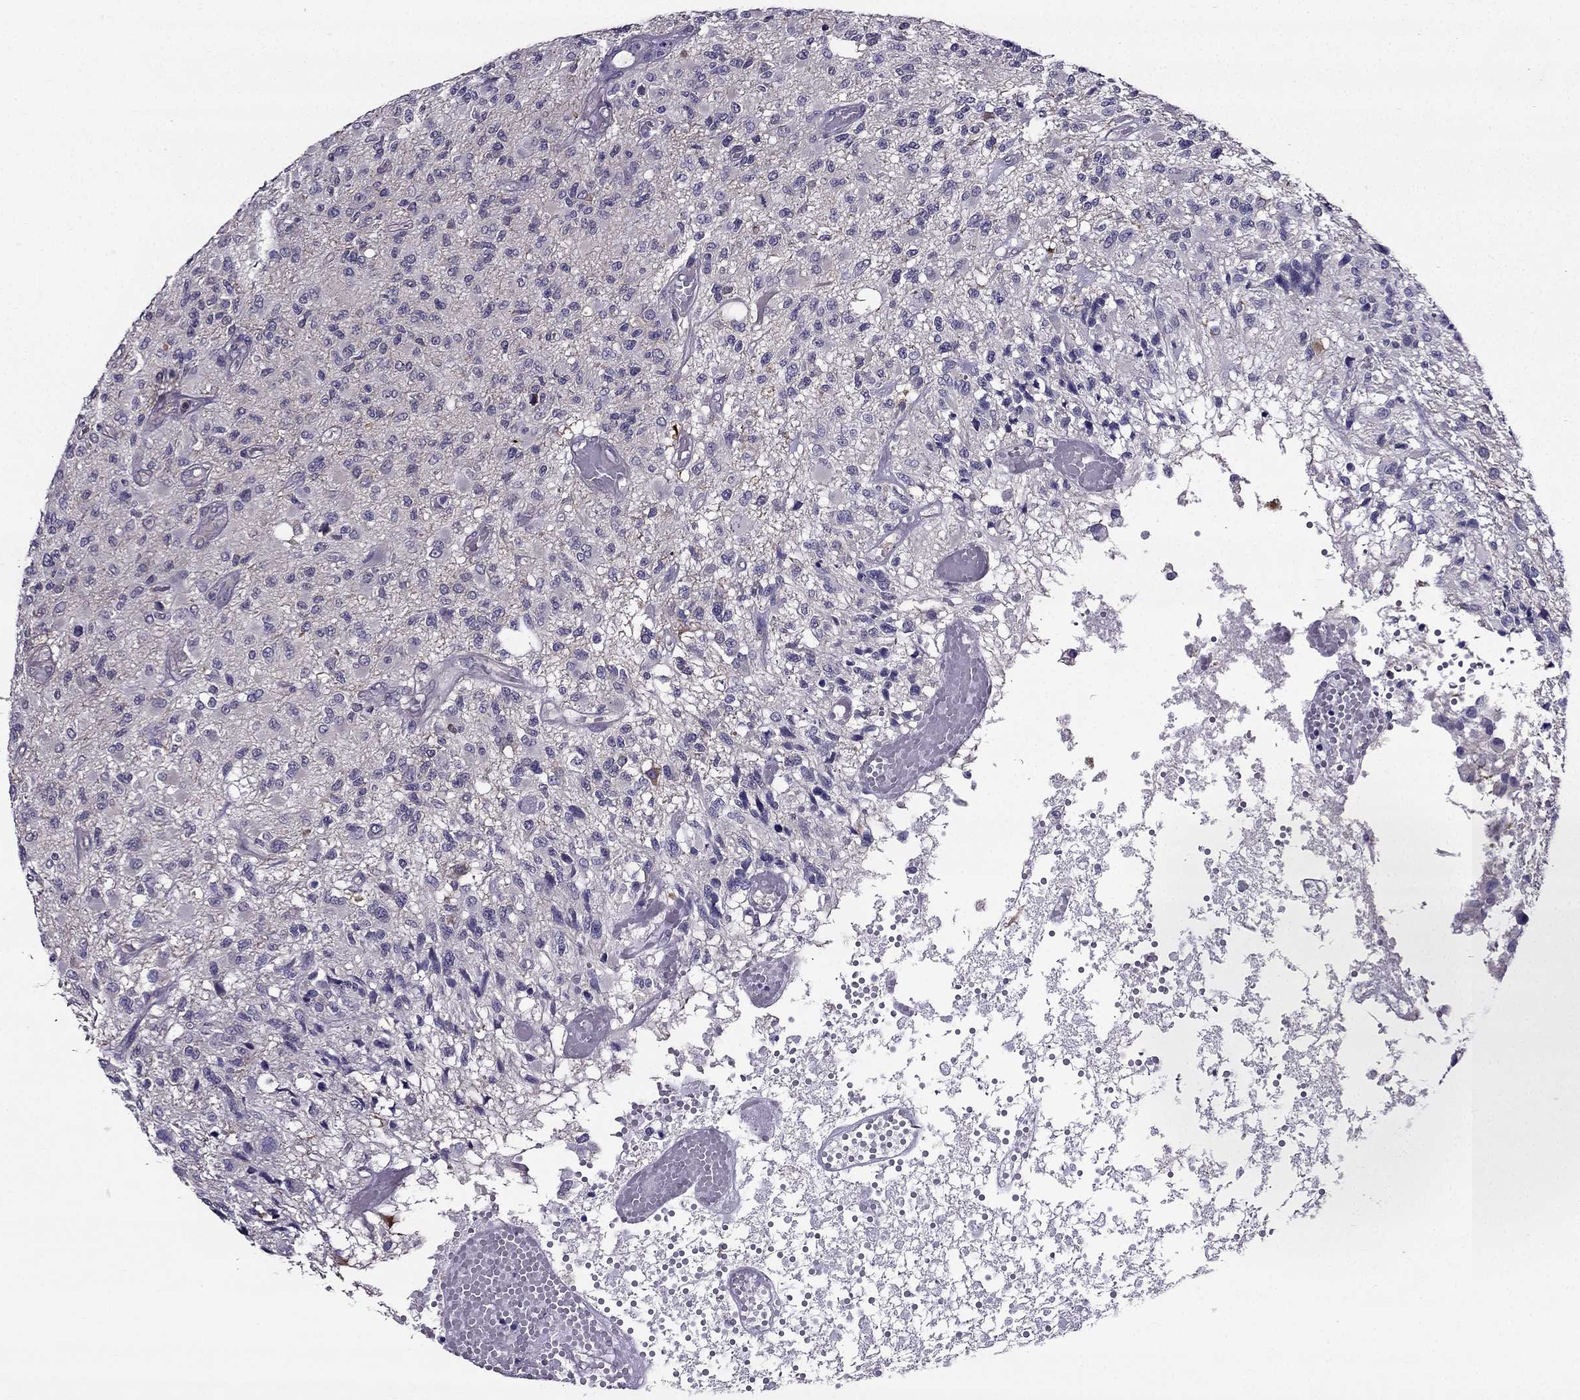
{"staining": {"intensity": "negative", "quantity": "none", "location": "none"}, "tissue": "glioma", "cell_type": "Tumor cells", "image_type": "cancer", "snomed": [{"axis": "morphology", "description": "Glioma, malignant, High grade"}, {"axis": "topography", "description": "Brain"}], "caption": "DAB immunohistochemical staining of human glioma displays no significant positivity in tumor cells.", "gene": "AAK1", "patient": {"sex": "female", "age": 63}}